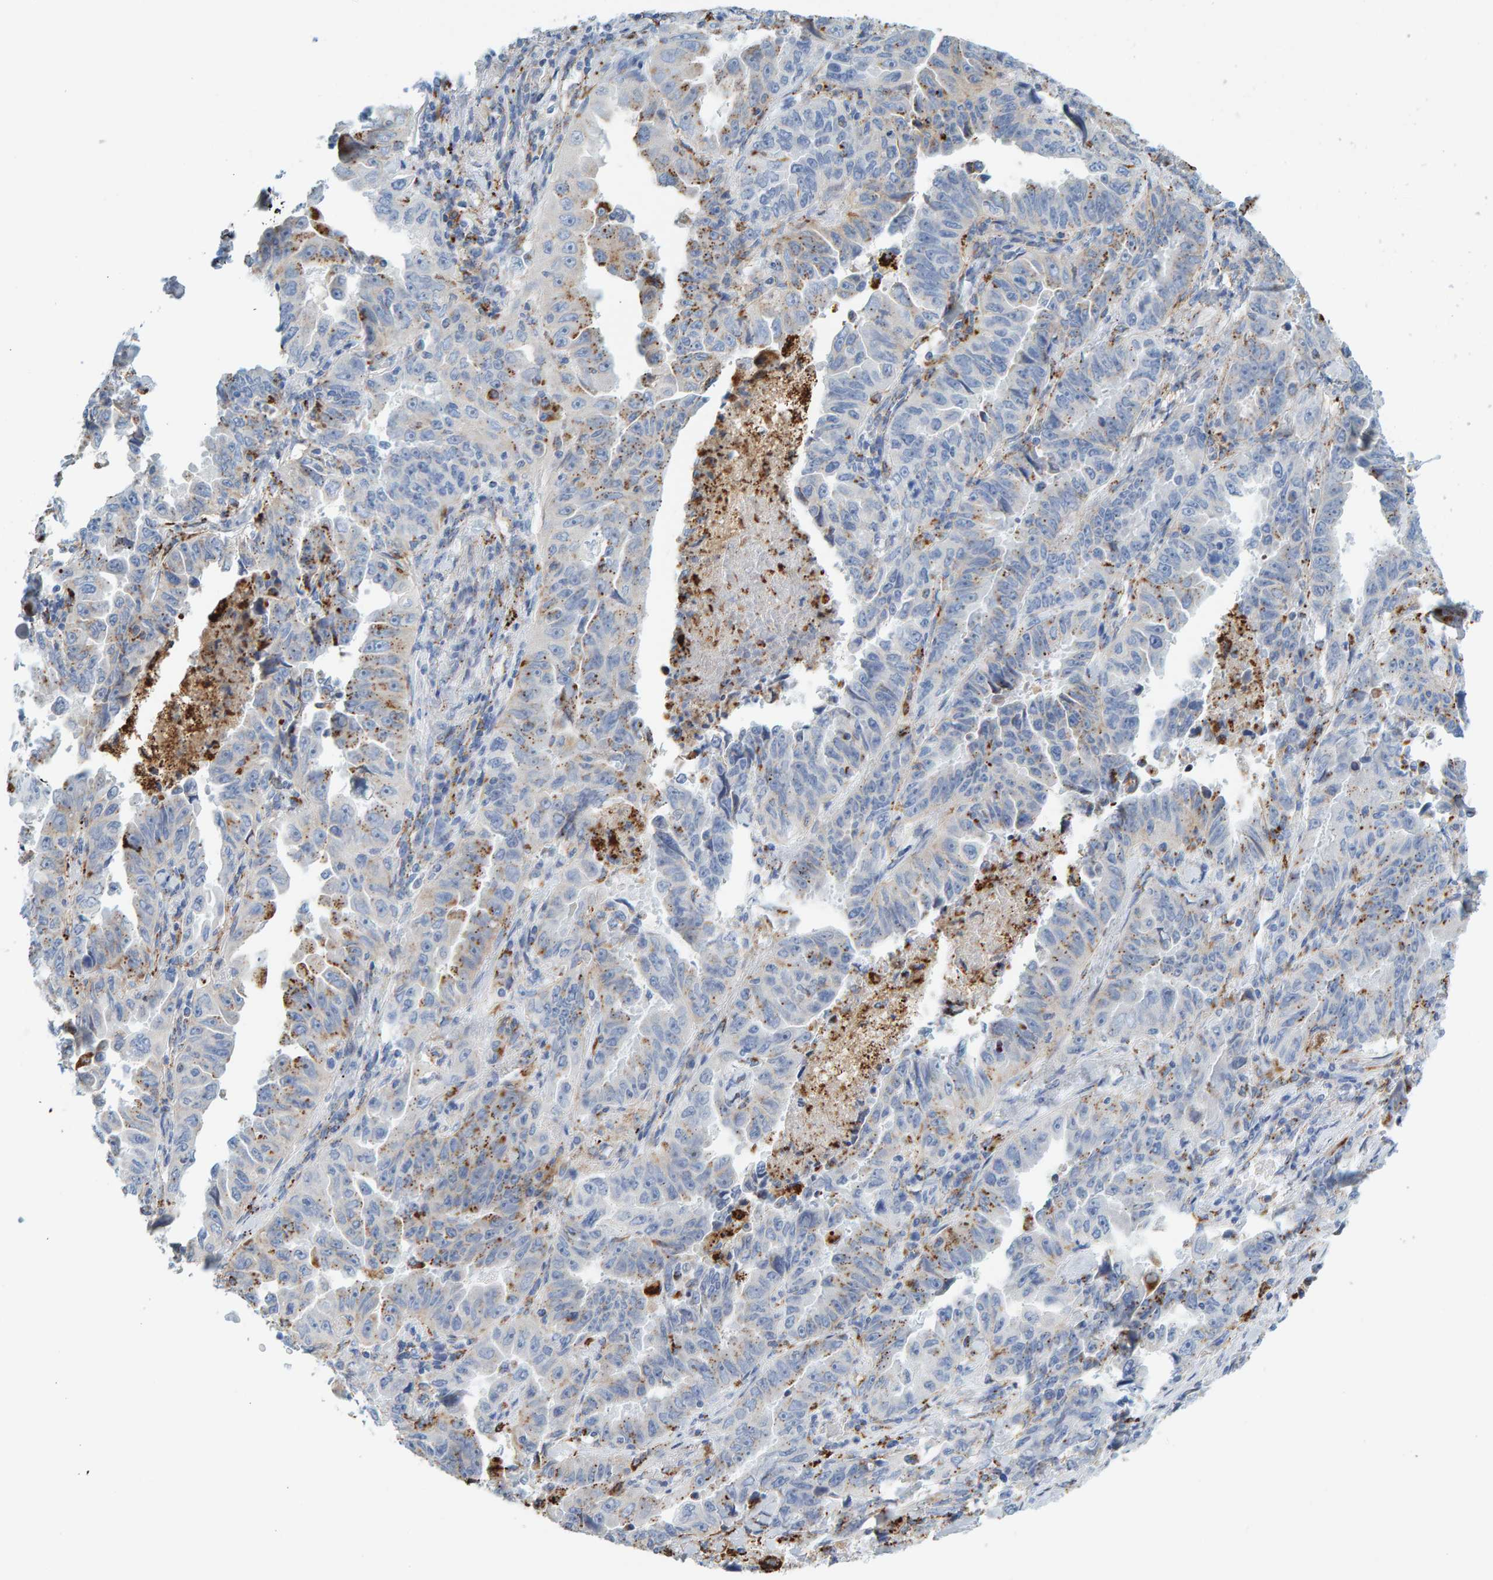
{"staining": {"intensity": "moderate", "quantity": "<25%", "location": "cytoplasmic/membranous"}, "tissue": "lung cancer", "cell_type": "Tumor cells", "image_type": "cancer", "snomed": [{"axis": "morphology", "description": "Adenocarcinoma, NOS"}, {"axis": "topography", "description": "Lung"}], "caption": "Immunohistochemistry image of adenocarcinoma (lung) stained for a protein (brown), which exhibits low levels of moderate cytoplasmic/membranous staining in about <25% of tumor cells.", "gene": "BIN3", "patient": {"sex": "female", "age": 51}}